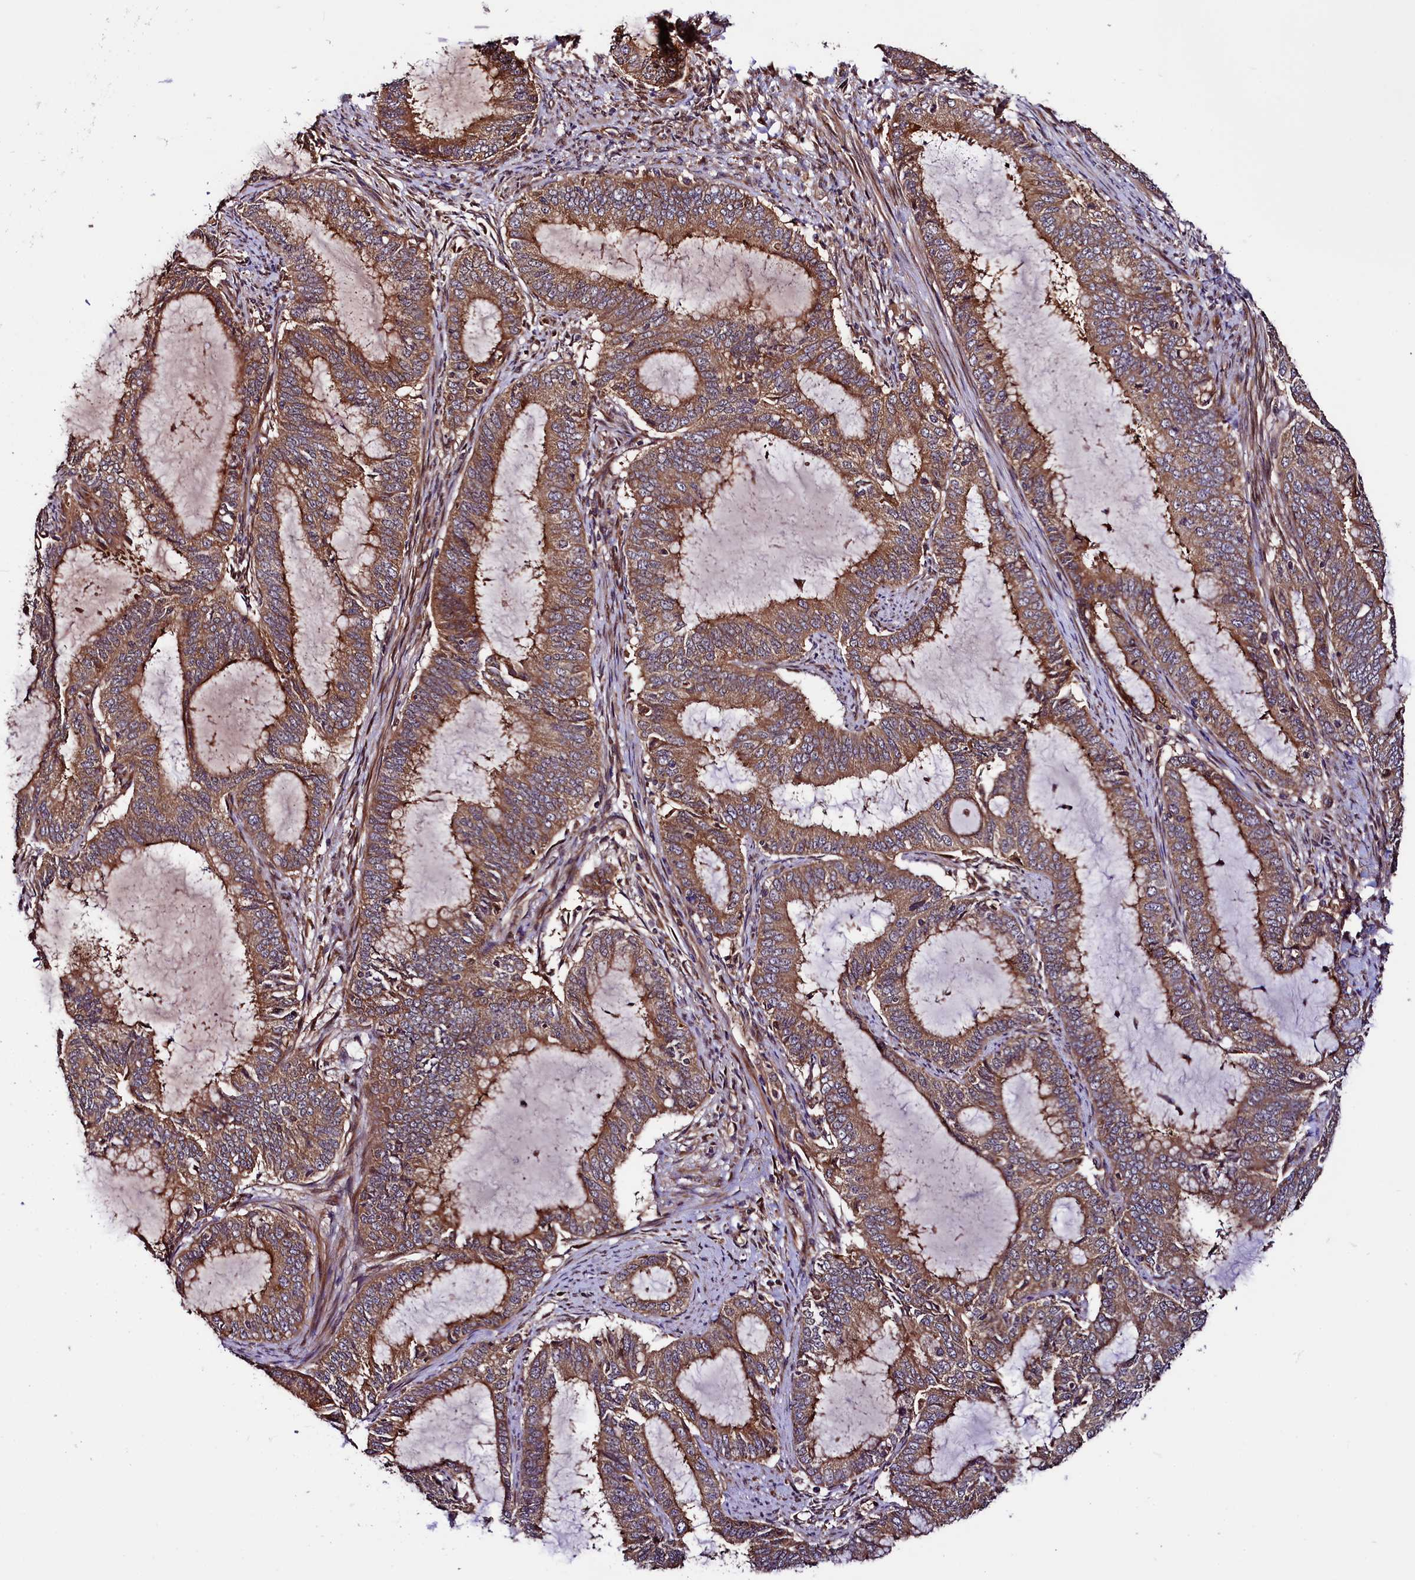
{"staining": {"intensity": "moderate", "quantity": ">75%", "location": "cytoplasmic/membranous"}, "tissue": "endometrial cancer", "cell_type": "Tumor cells", "image_type": "cancer", "snomed": [{"axis": "morphology", "description": "Adenocarcinoma, NOS"}, {"axis": "topography", "description": "Endometrium"}], "caption": "High-magnification brightfield microscopy of endometrial adenocarcinoma stained with DAB (3,3'-diaminobenzidine) (brown) and counterstained with hematoxylin (blue). tumor cells exhibit moderate cytoplasmic/membranous staining is identified in approximately>75% of cells.", "gene": "VPS35", "patient": {"sex": "female", "age": 51}}